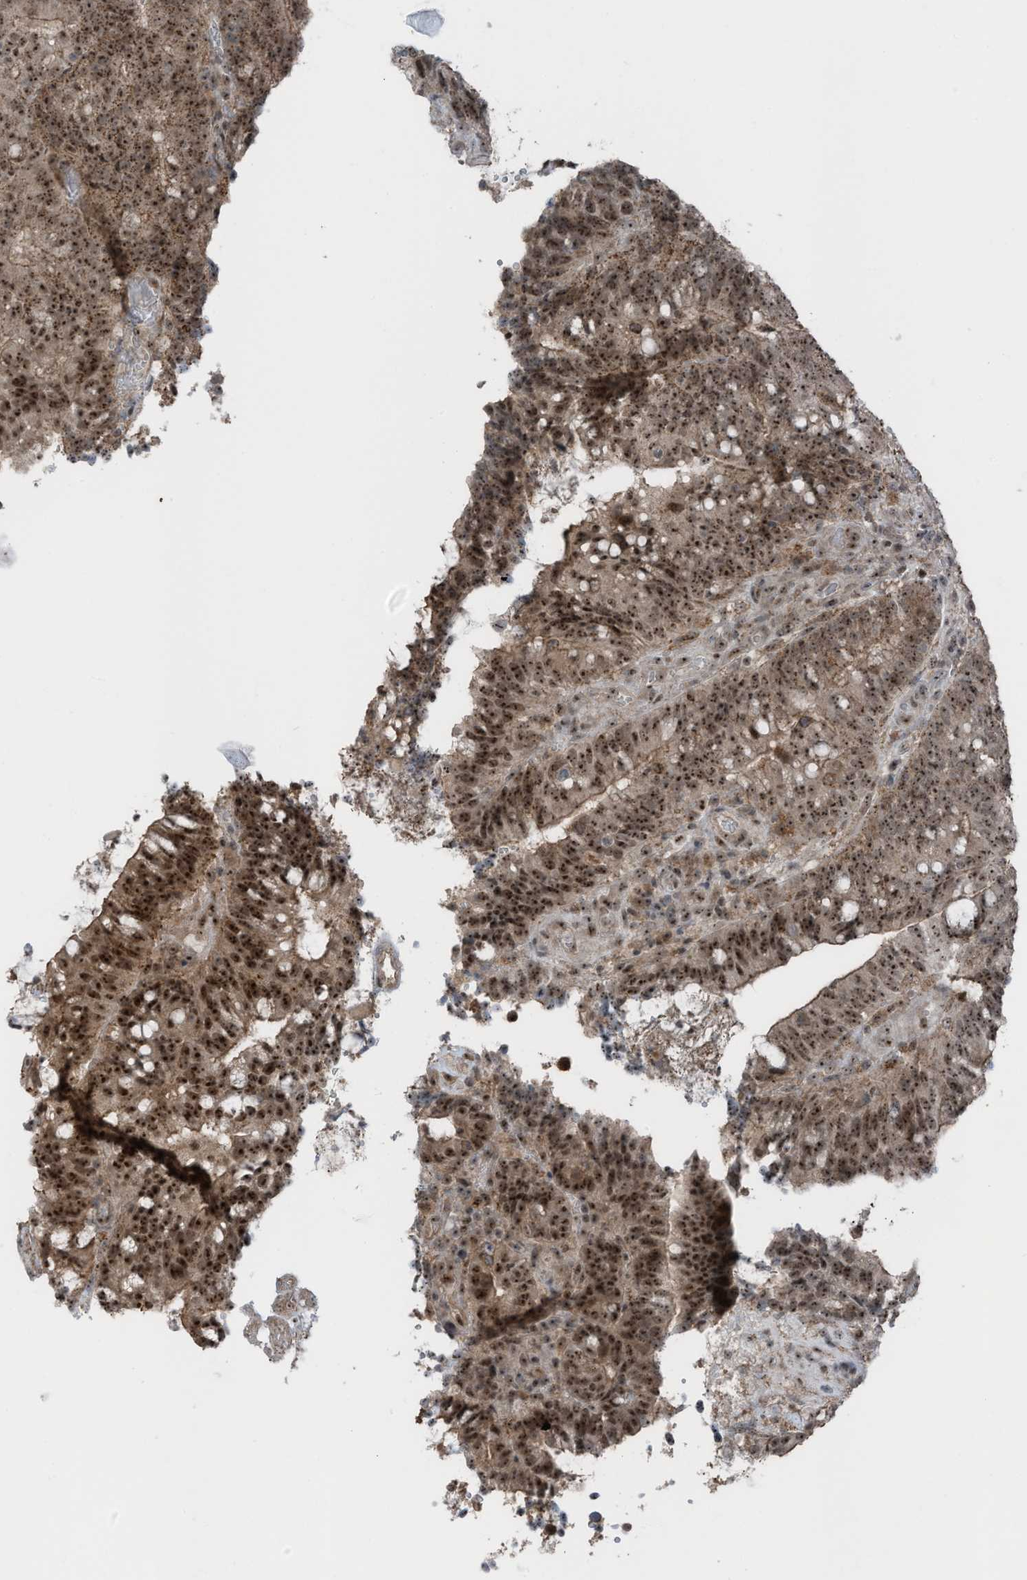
{"staining": {"intensity": "strong", "quantity": ">75%", "location": "cytoplasmic/membranous,nuclear"}, "tissue": "colorectal cancer", "cell_type": "Tumor cells", "image_type": "cancer", "snomed": [{"axis": "morphology", "description": "Adenocarcinoma, NOS"}, {"axis": "topography", "description": "Colon"}], "caption": "A histopathology image of colorectal cancer (adenocarcinoma) stained for a protein exhibits strong cytoplasmic/membranous and nuclear brown staining in tumor cells. (Brightfield microscopy of DAB IHC at high magnification).", "gene": "UTP3", "patient": {"sex": "female", "age": 66}}